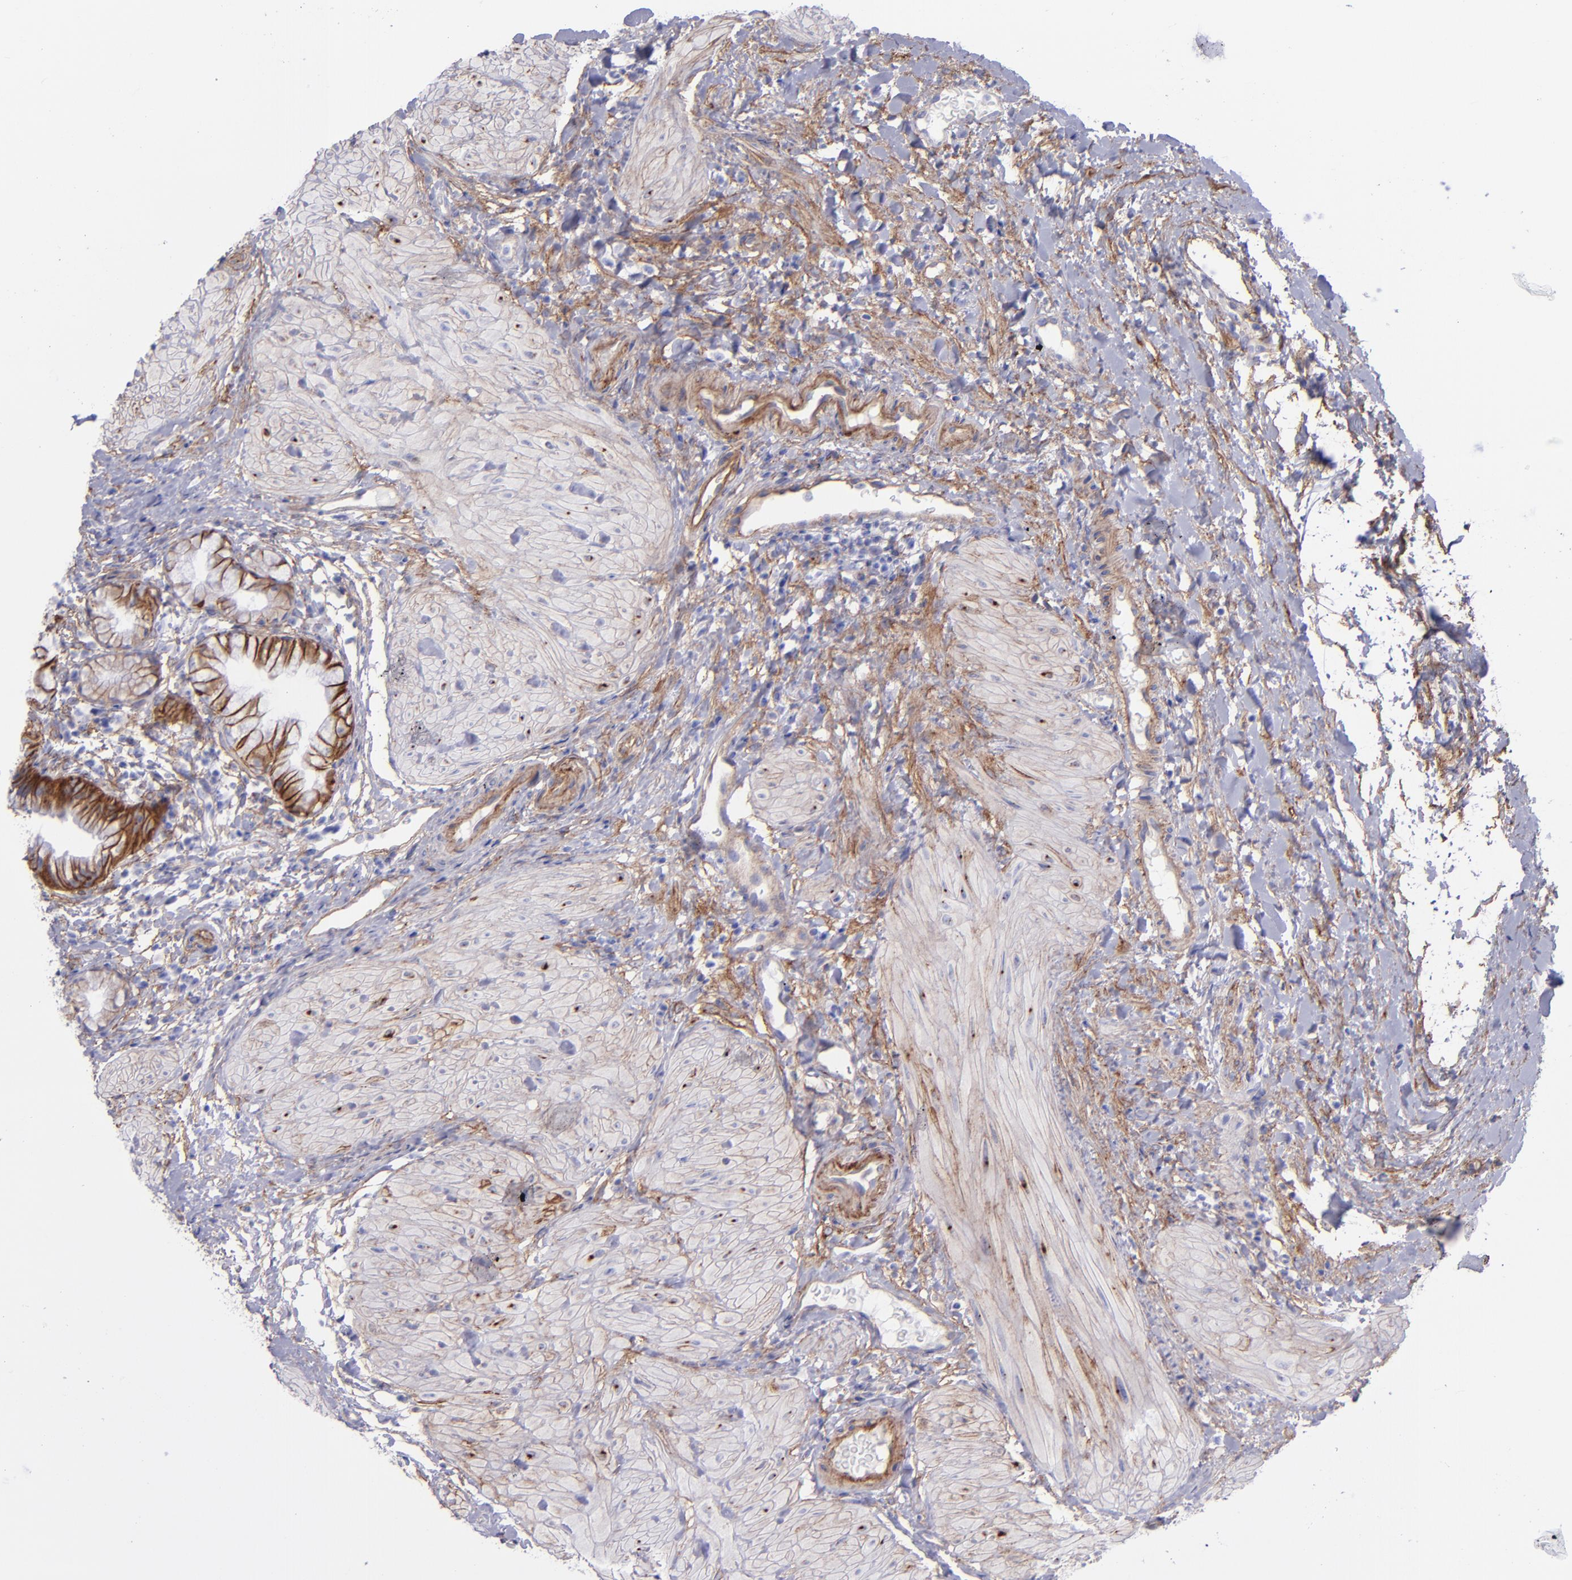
{"staining": {"intensity": "moderate", "quantity": ">75%", "location": "cytoplasmic/membranous"}, "tissue": "gallbladder", "cell_type": "Glandular cells", "image_type": "normal", "snomed": [{"axis": "morphology", "description": "Normal tissue, NOS"}, {"axis": "morphology", "description": "Inflammation, NOS"}, {"axis": "topography", "description": "Gallbladder"}], "caption": "Glandular cells demonstrate medium levels of moderate cytoplasmic/membranous expression in about >75% of cells in unremarkable human gallbladder. The protein of interest is shown in brown color, while the nuclei are stained blue.", "gene": "ITGAV", "patient": {"sex": "male", "age": 66}}